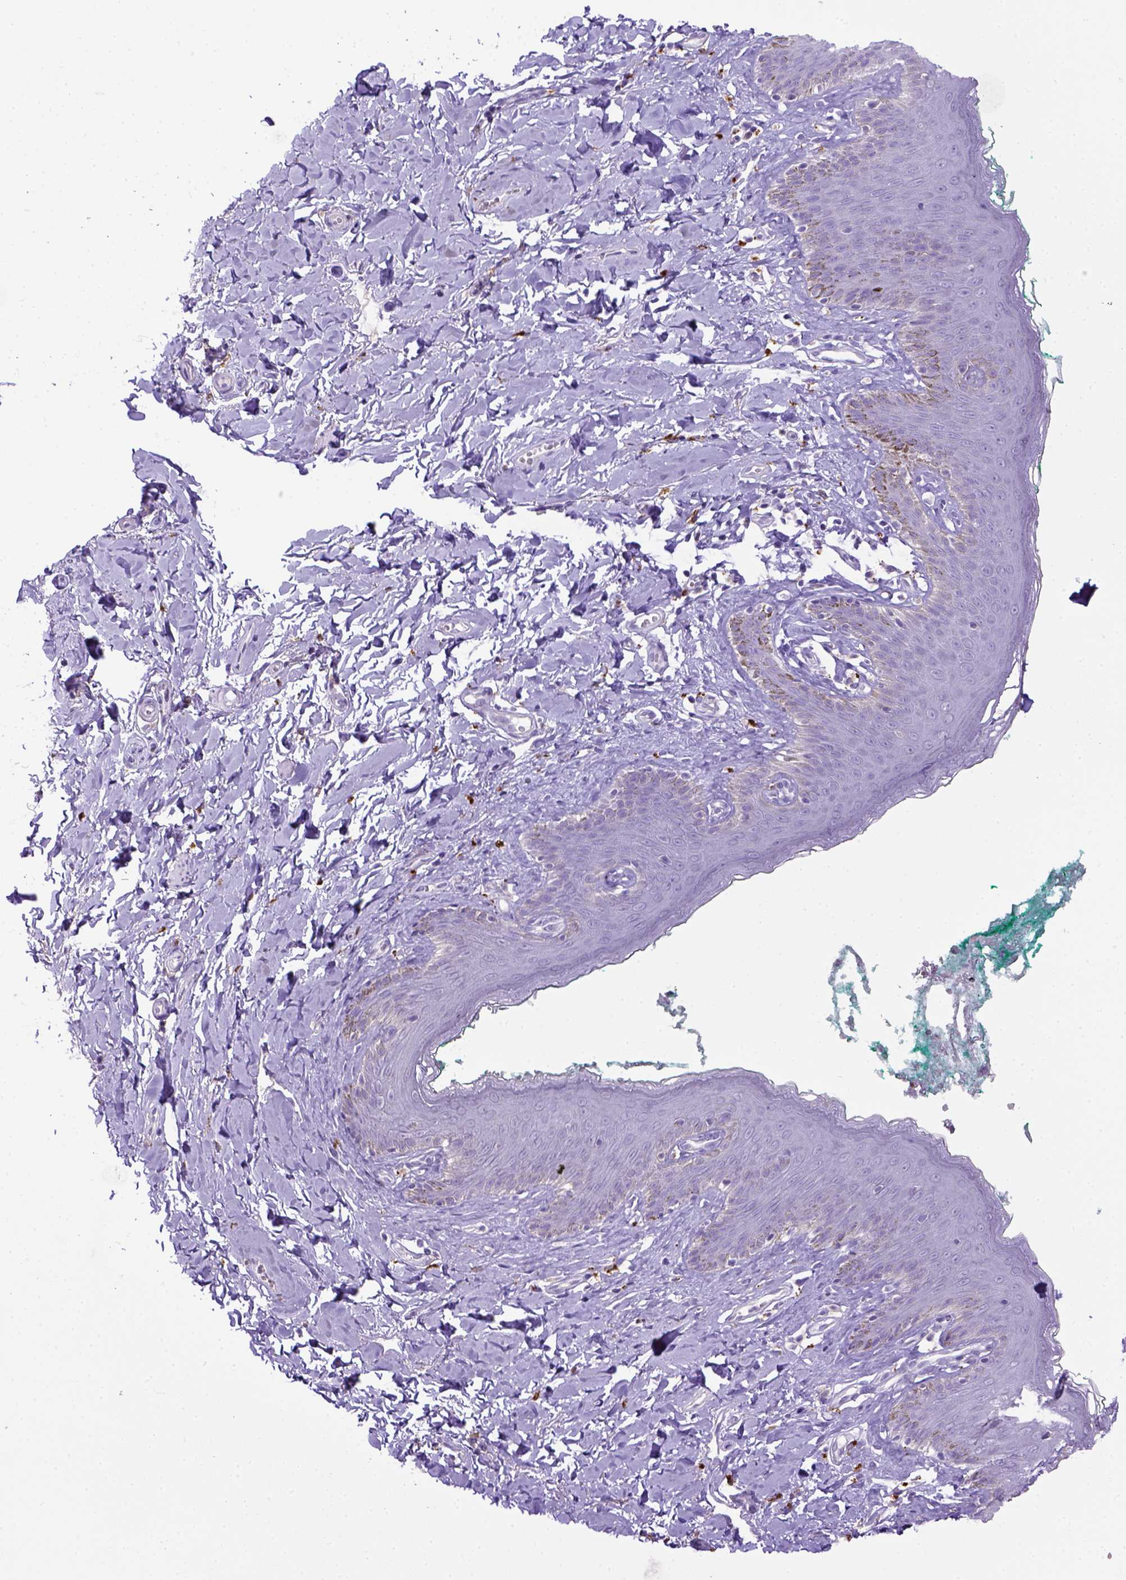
{"staining": {"intensity": "negative", "quantity": "none", "location": "none"}, "tissue": "skin", "cell_type": "Epidermal cells", "image_type": "normal", "snomed": [{"axis": "morphology", "description": "Normal tissue, NOS"}, {"axis": "topography", "description": "Vulva"}], "caption": "A histopathology image of skin stained for a protein shows no brown staining in epidermal cells. (DAB immunohistochemistry (IHC) with hematoxylin counter stain).", "gene": "CD68", "patient": {"sex": "female", "age": 66}}